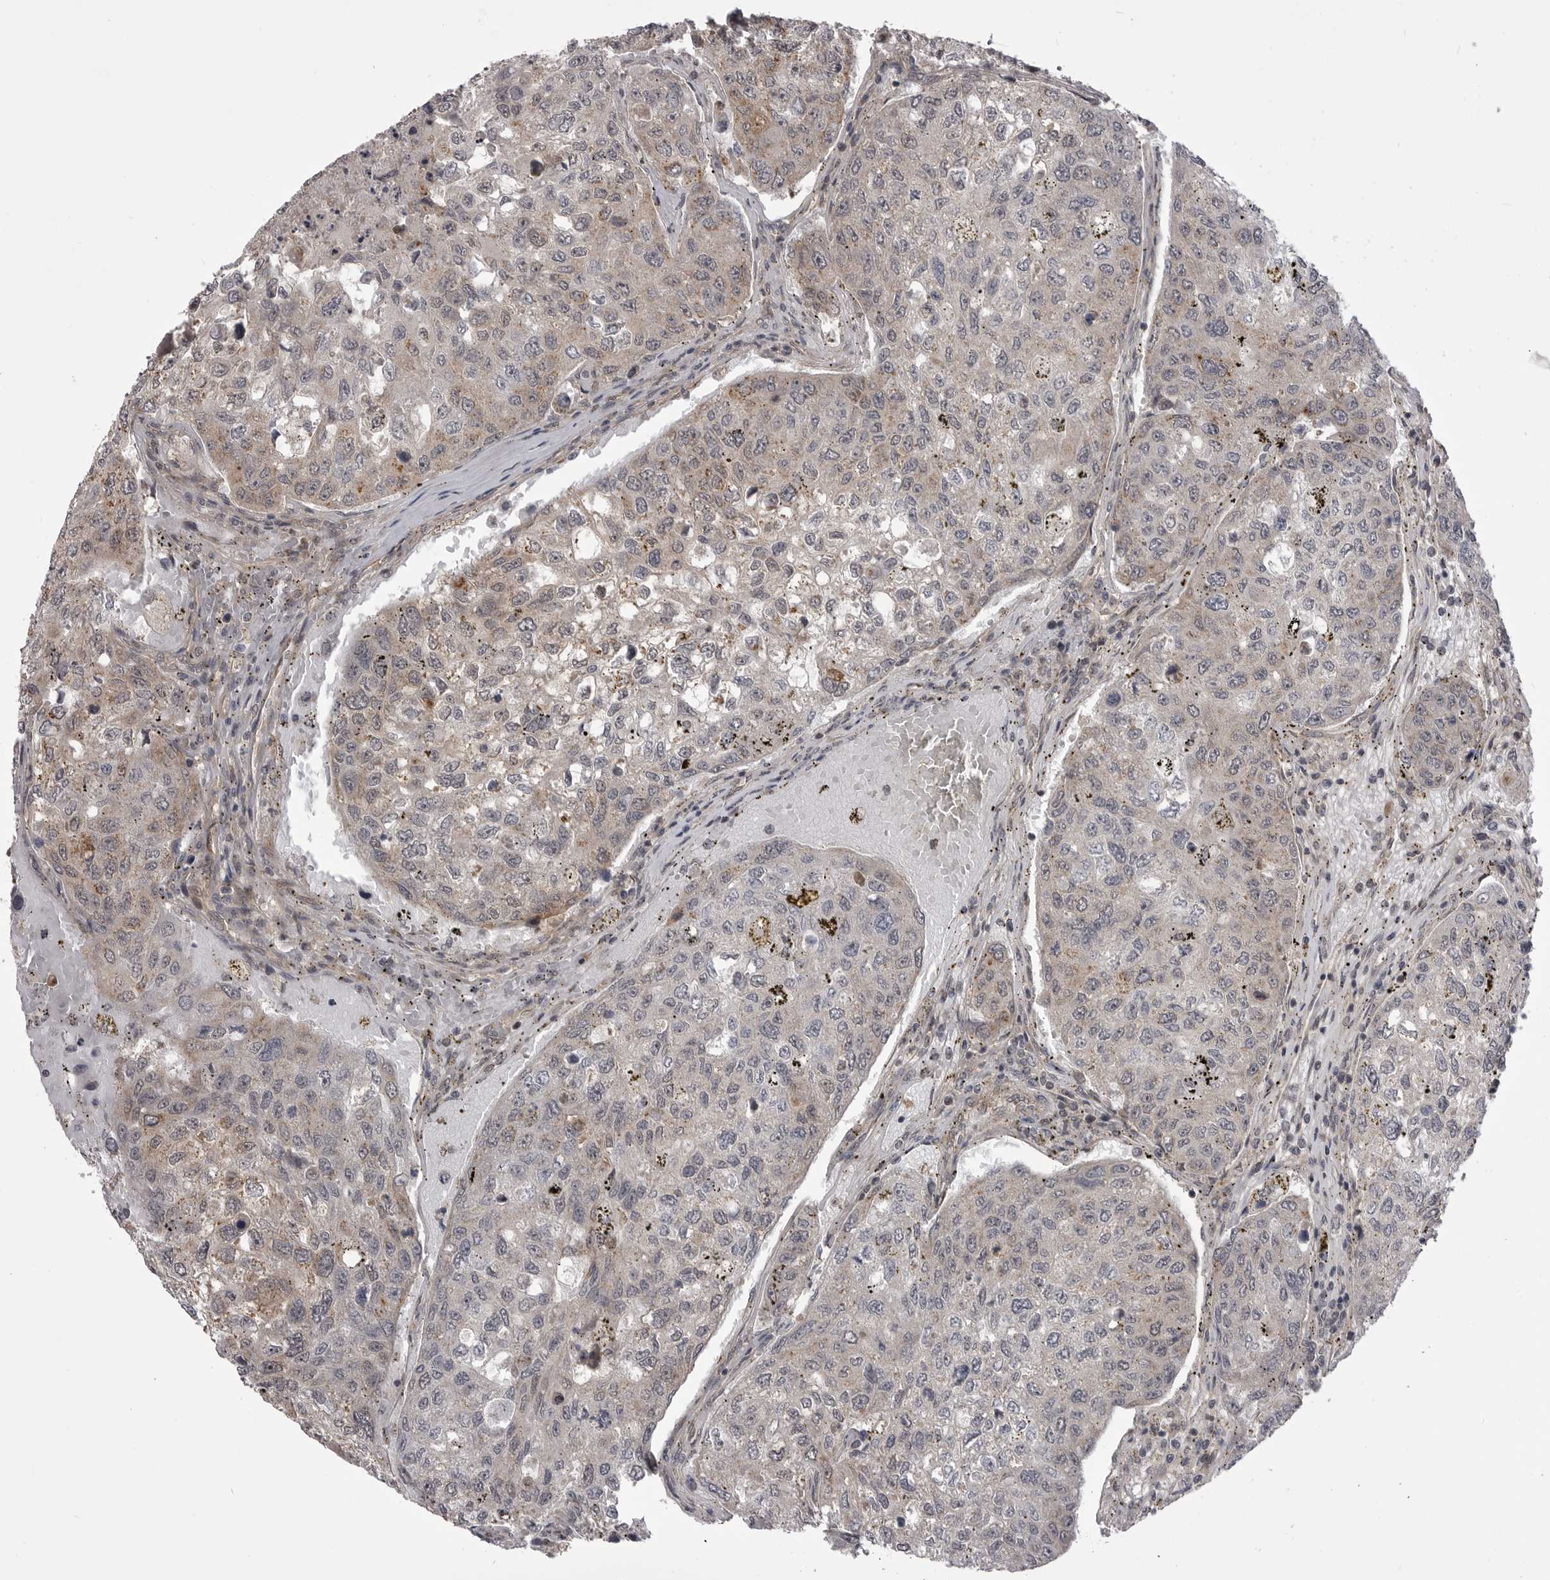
{"staining": {"intensity": "negative", "quantity": "none", "location": "none"}, "tissue": "urothelial cancer", "cell_type": "Tumor cells", "image_type": "cancer", "snomed": [{"axis": "morphology", "description": "Urothelial carcinoma, High grade"}, {"axis": "topography", "description": "Lymph node"}, {"axis": "topography", "description": "Urinary bladder"}], "caption": "An immunohistochemistry photomicrograph of high-grade urothelial carcinoma is shown. There is no staining in tumor cells of high-grade urothelial carcinoma.", "gene": "PDCL", "patient": {"sex": "male", "age": 51}}